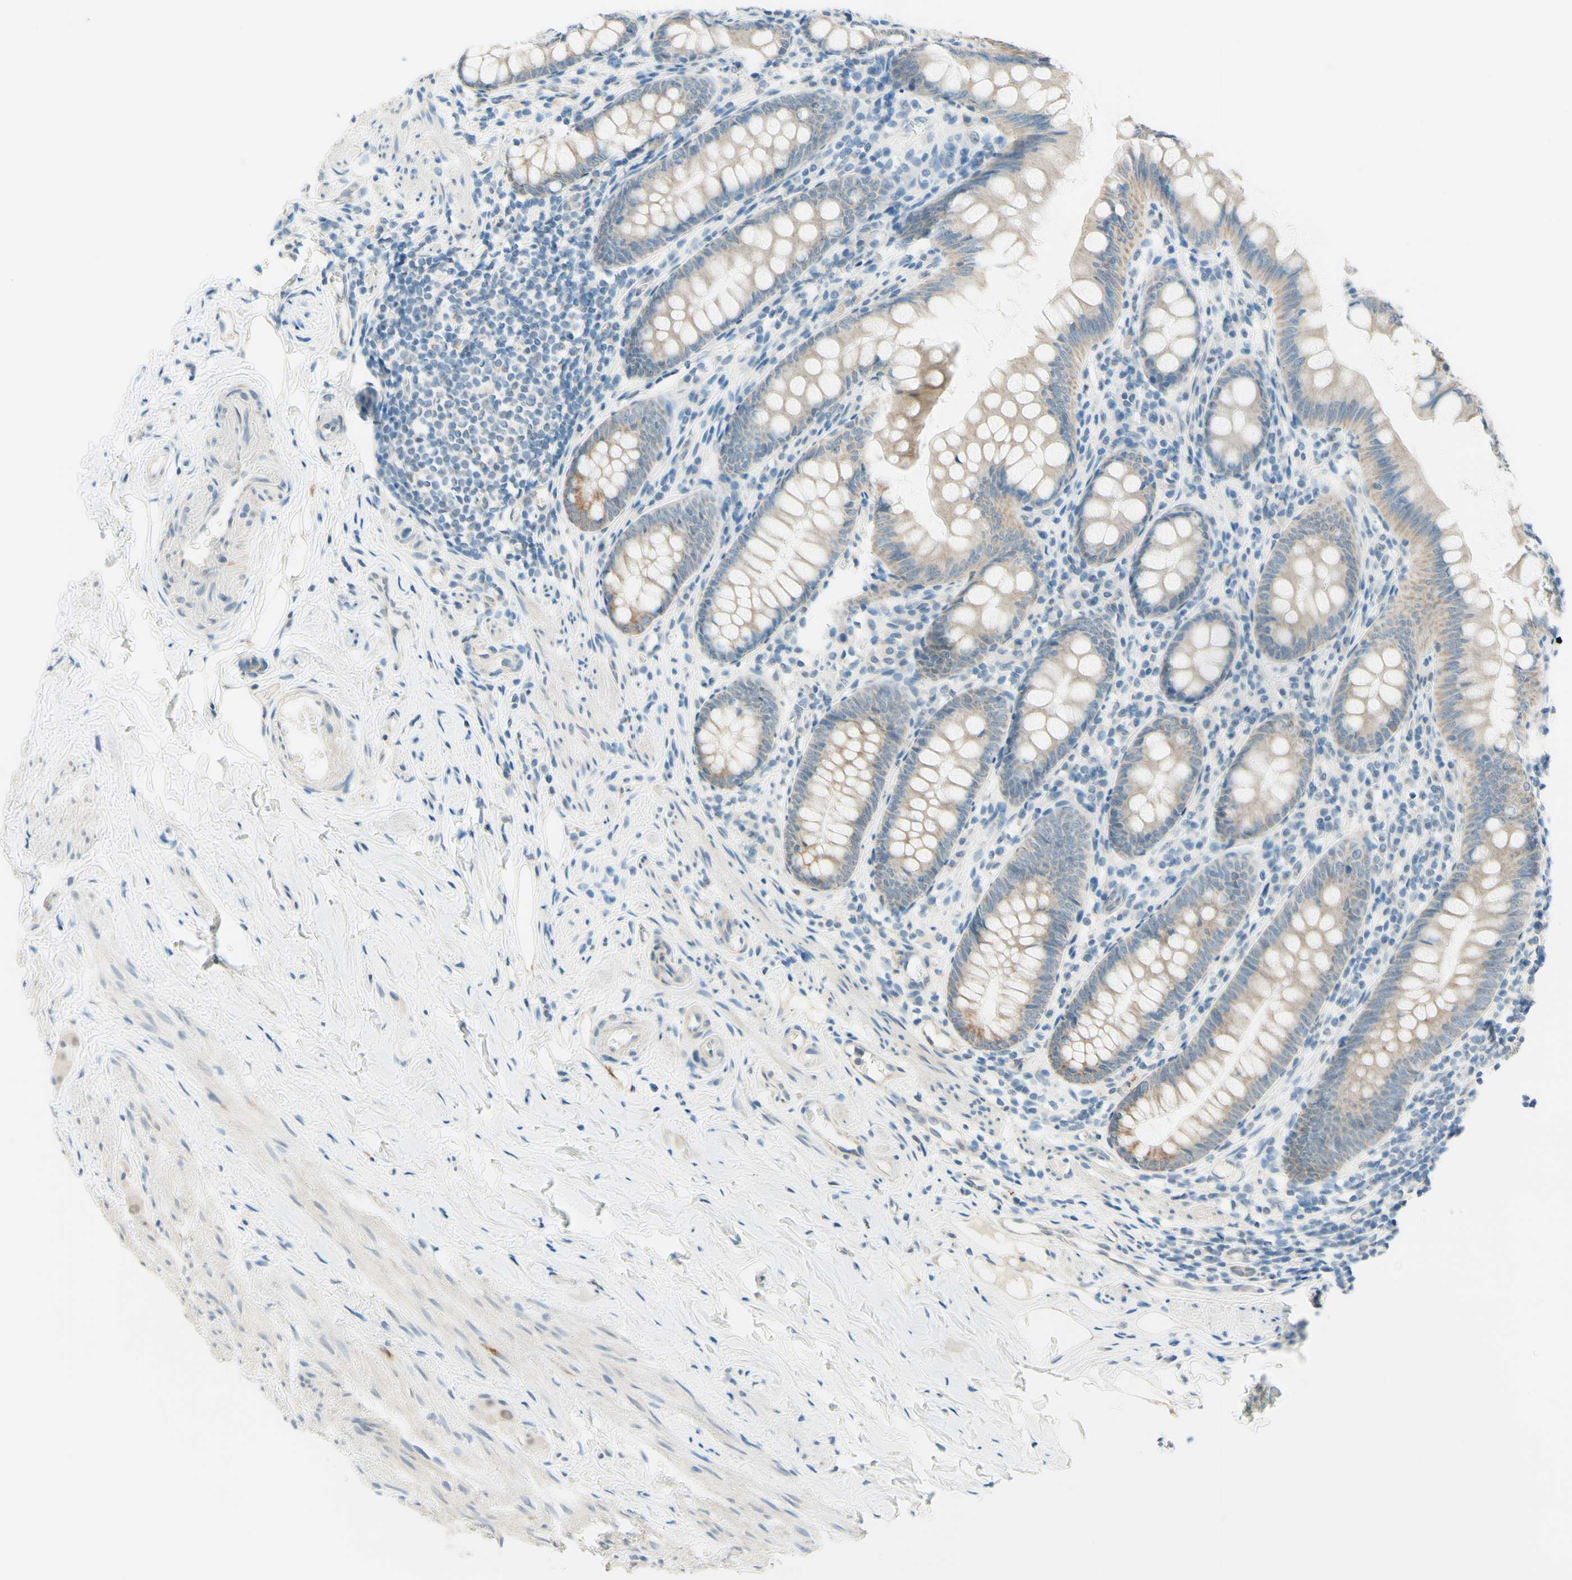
{"staining": {"intensity": "weak", "quantity": "25%-75%", "location": "cytoplasmic/membranous"}, "tissue": "appendix", "cell_type": "Glandular cells", "image_type": "normal", "snomed": [{"axis": "morphology", "description": "Normal tissue, NOS"}, {"axis": "topography", "description": "Appendix"}], "caption": "Immunohistochemical staining of benign human appendix shows 25%-75% levels of weak cytoplasmic/membranous protein positivity in about 25%-75% of glandular cells.", "gene": "JPH1", "patient": {"sex": "female", "age": 77}}